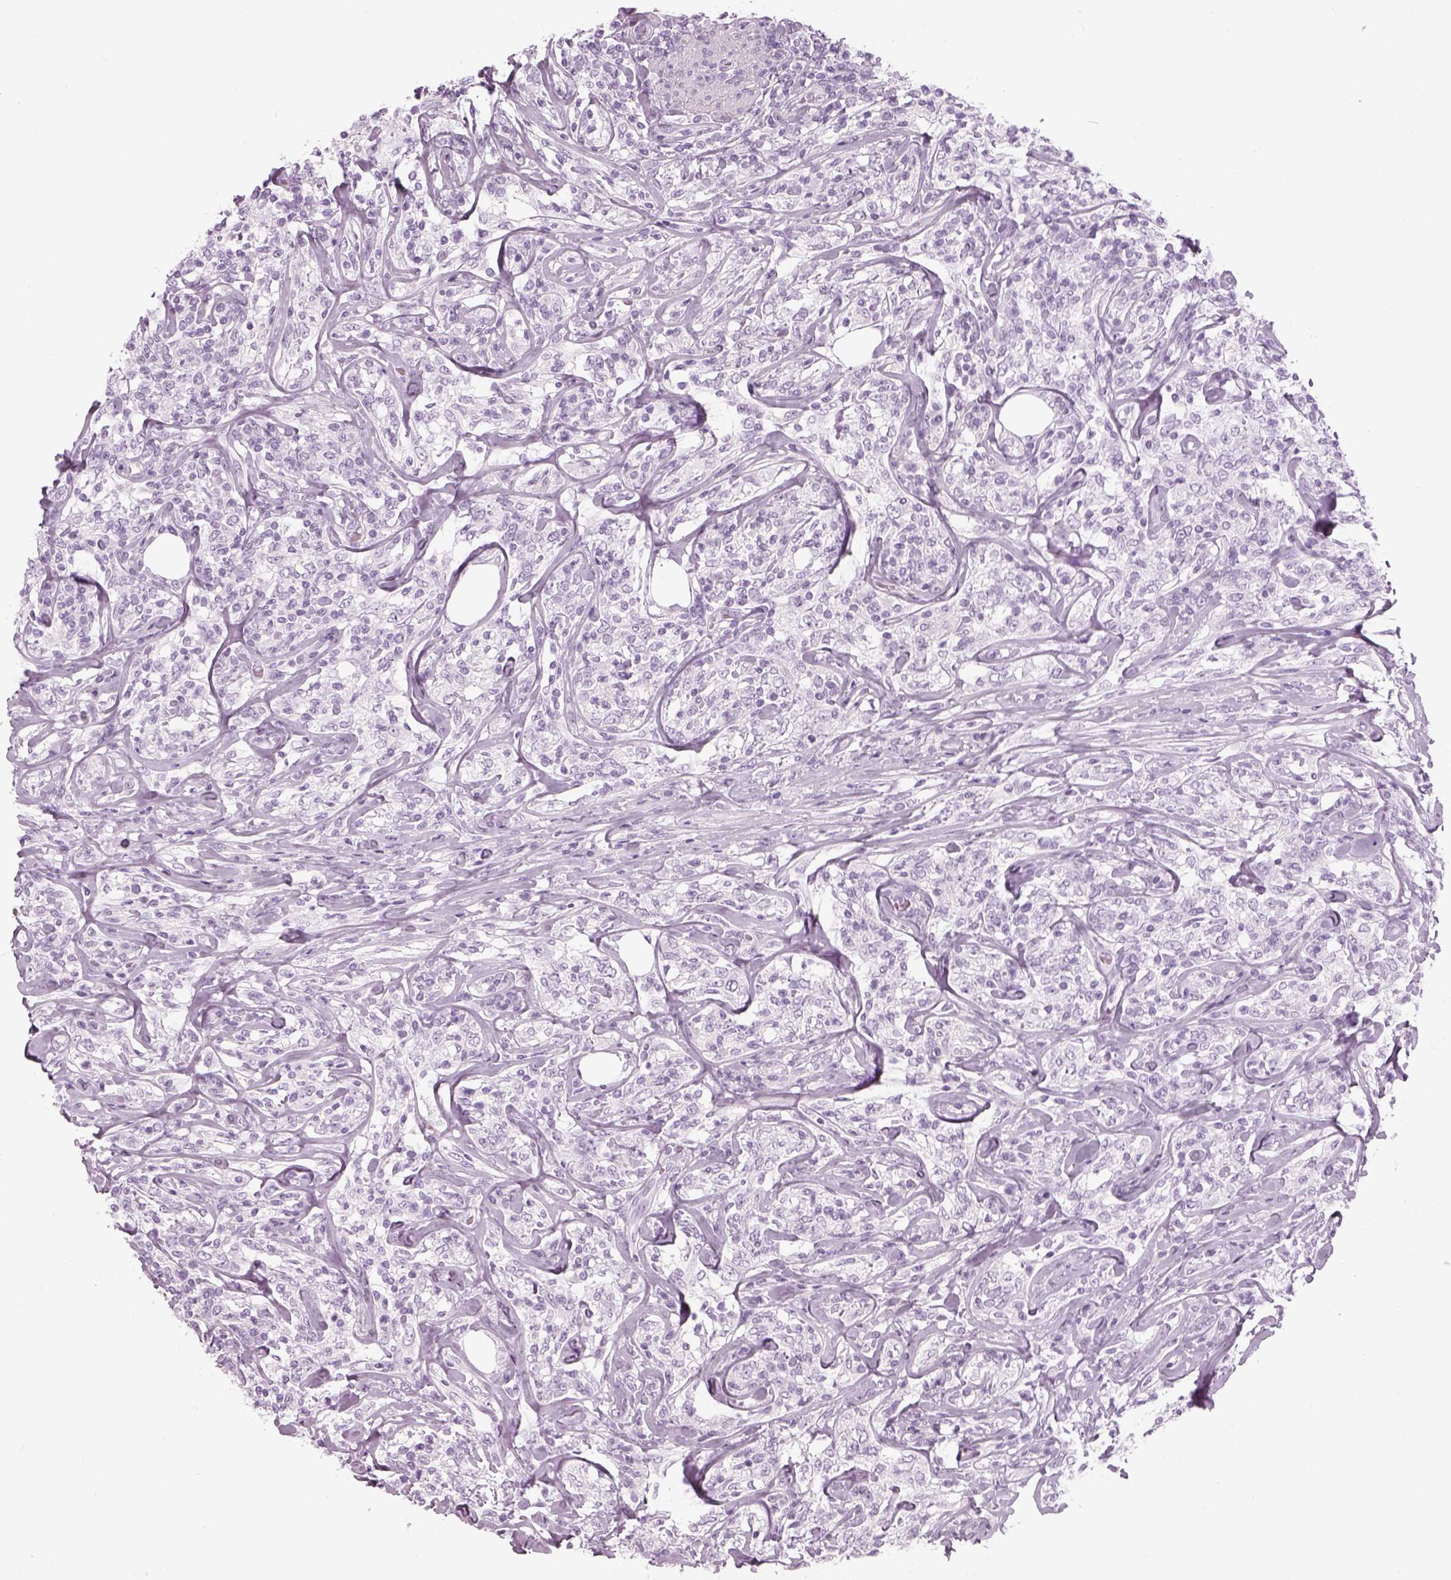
{"staining": {"intensity": "negative", "quantity": "none", "location": "none"}, "tissue": "lymphoma", "cell_type": "Tumor cells", "image_type": "cancer", "snomed": [{"axis": "morphology", "description": "Malignant lymphoma, non-Hodgkin's type, High grade"}, {"axis": "topography", "description": "Lymph node"}], "caption": "Immunohistochemistry of human lymphoma displays no staining in tumor cells.", "gene": "SAG", "patient": {"sex": "female", "age": 84}}